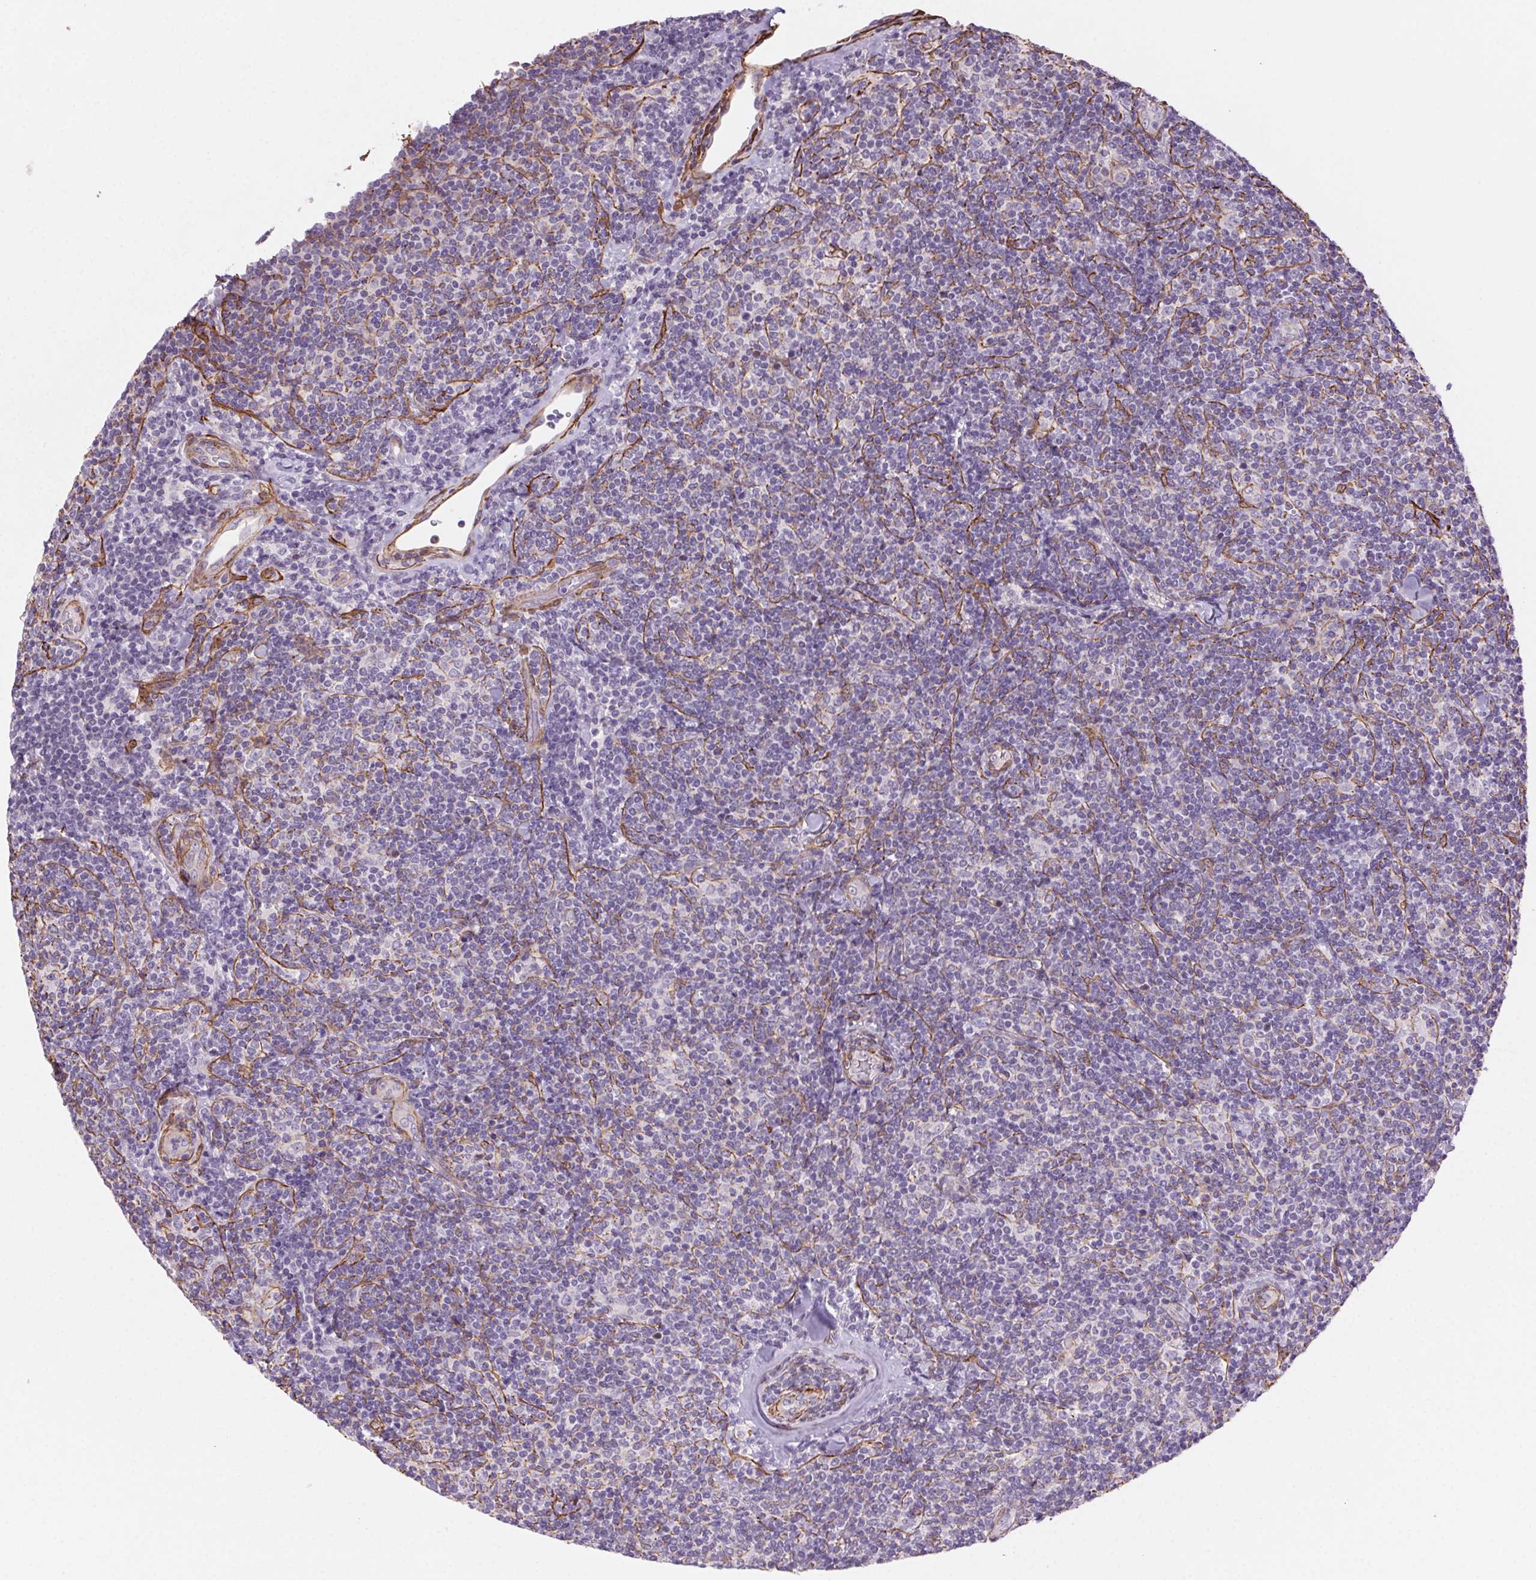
{"staining": {"intensity": "negative", "quantity": "none", "location": "none"}, "tissue": "lymphoma", "cell_type": "Tumor cells", "image_type": "cancer", "snomed": [{"axis": "morphology", "description": "Malignant lymphoma, non-Hodgkin's type, Low grade"}, {"axis": "topography", "description": "Lymph node"}], "caption": "This is a micrograph of IHC staining of malignant lymphoma, non-Hodgkin's type (low-grade), which shows no expression in tumor cells.", "gene": "GPX8", "patient": {"sex": "female", "age": 56}}